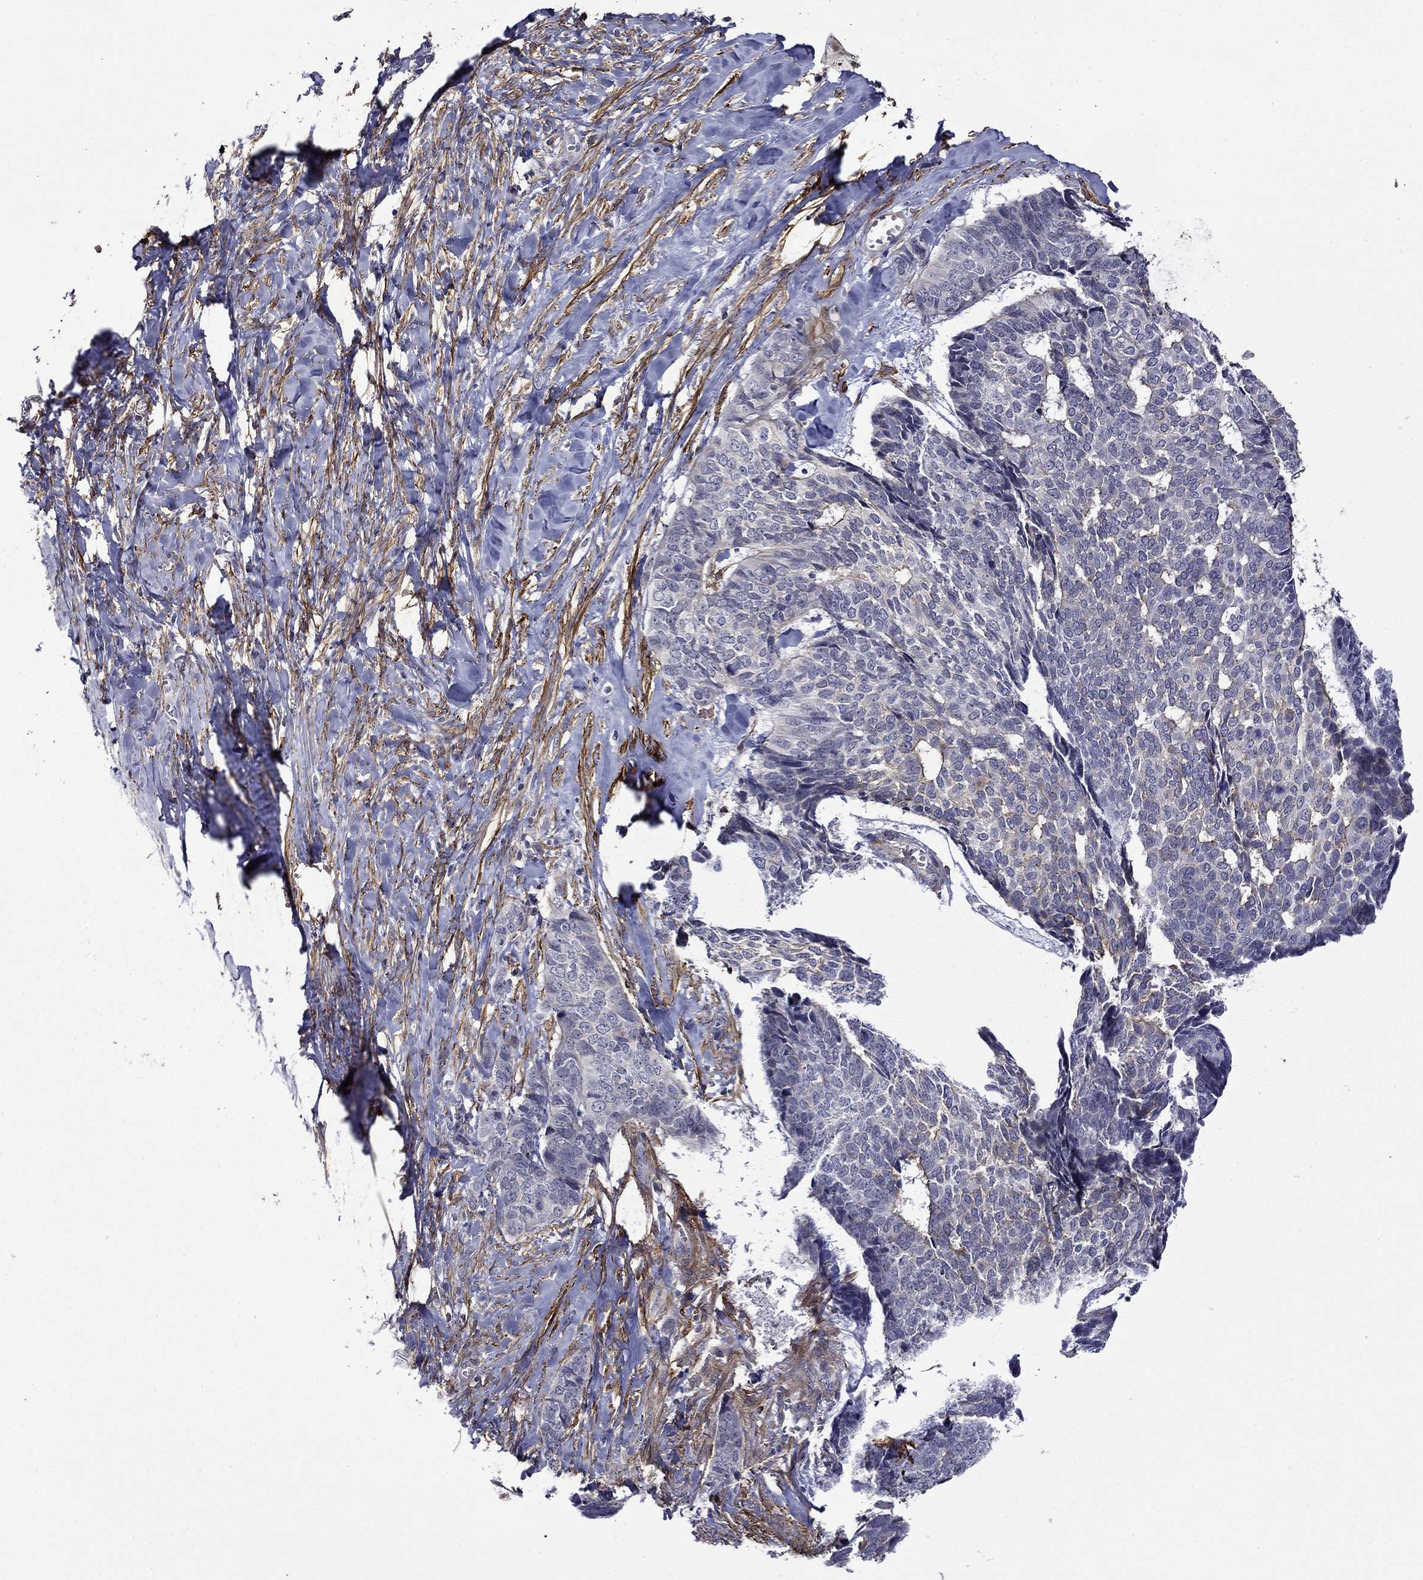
{"staining": {"intensity": "moderate", "quantity": "<25%", "location": "cytoplasmic/membranous"}, "tissue": "skin cancer", "cell_type": "Tumor cells", "image_type": "cancer", "snomed": [{"axis": "morphology", "description": "Basal cell carcinoma"}, {"axis": "topography", "description": "Skin"}], "caption": "Skin cancer (basal cell carcinoma) stained with a brown dye exhibits moderate cytoplasmic/membranous positive staining in approximately <25% of tumor cells.", "gene": "LMO7", "patient": {"sex": "male", "age": 86}}